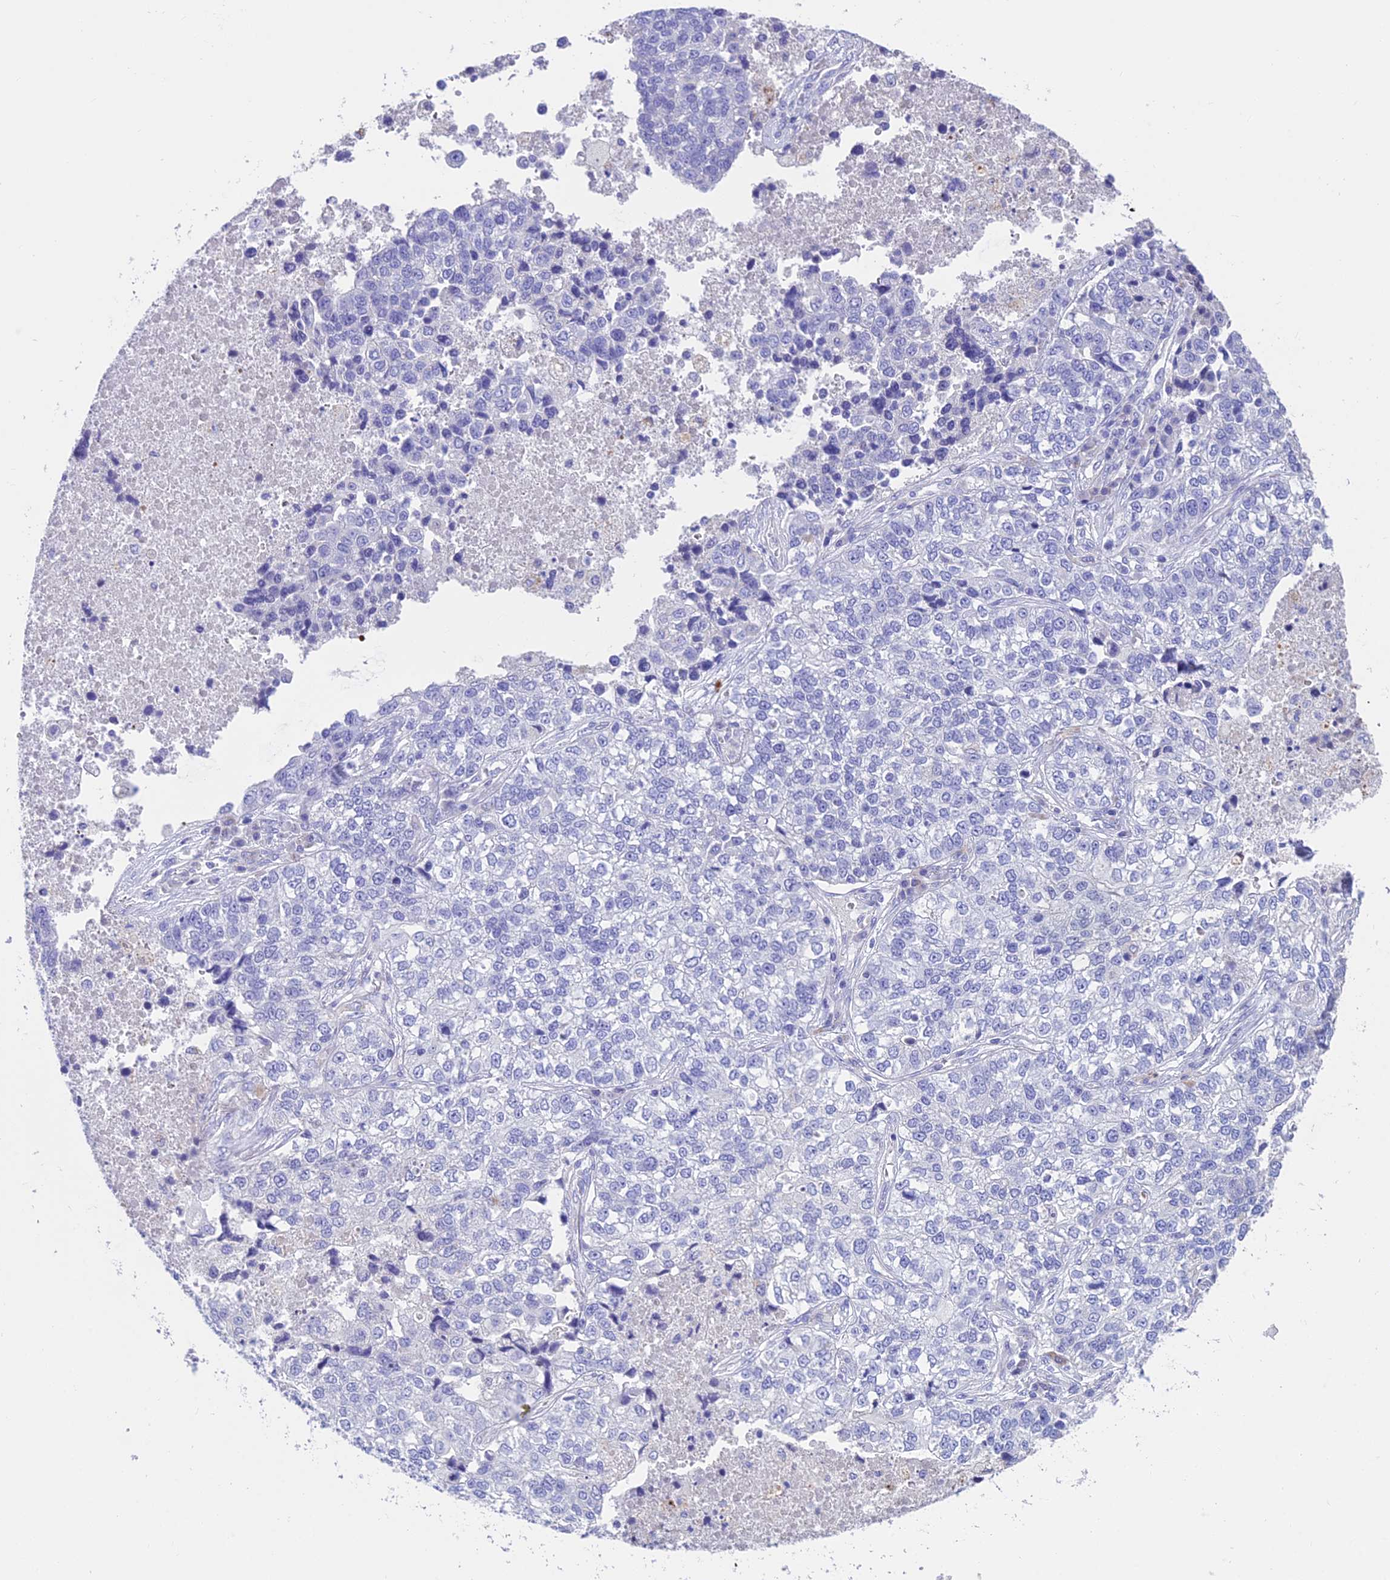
{"staining": {"intensity": "negative", "quantity": "none", "location": "none"}, "tissue": "lung cancer", "cell_type": "Tumor cells", "image_type": "cancer", "snomed": [{"axis": "morphology", "description": "Adenocarcinoma, NOS"}, {"axis": "topography", "description": "Lung"}], "caption": "IHC image of lung cancer (adenocarcinoma) stained for a protein (brown), which demonstrates no positivity in tumor cells.", "gene": "GNG11", "patient": {"sex": "male", "age": 49}}